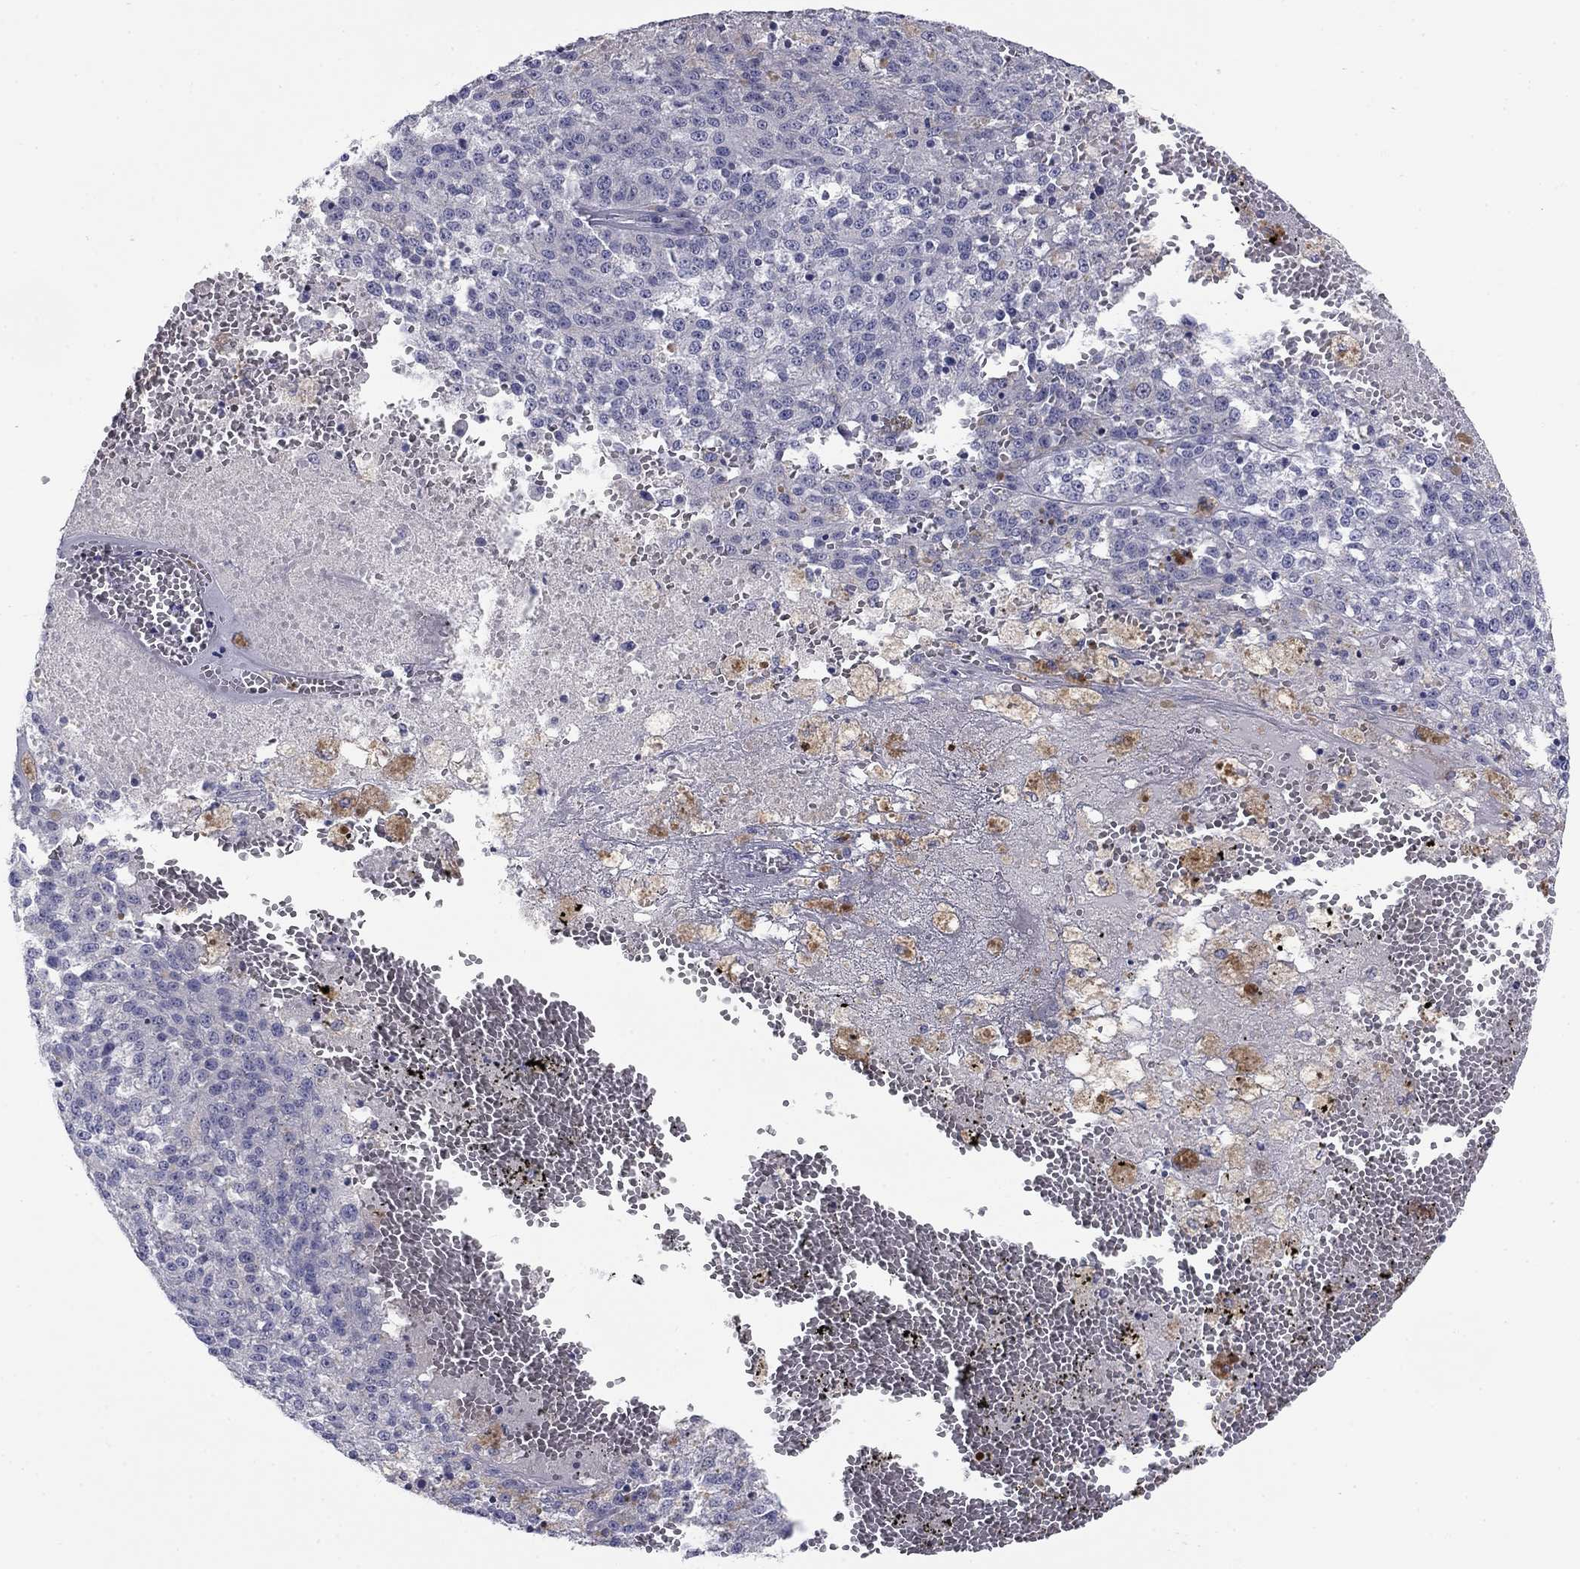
{"staining": {"intensity": "negative", "quantity": "none", "location": "none"}, "tissue": "melanoma", "cell_type": "Tumor cells", "image_type": "cancer", "snomed": [{"axis": "morphology", "description": "Malignant melanoma, Metastatic site"}, {"axis": "topography", "description": "Lymph node"}], "caption": "Melanoma was stained to show a protein in brown. There is no significant positivity in tumor cells.", "gene": "CACNA1A", "patient": {"sex": "female", "age": 64}}